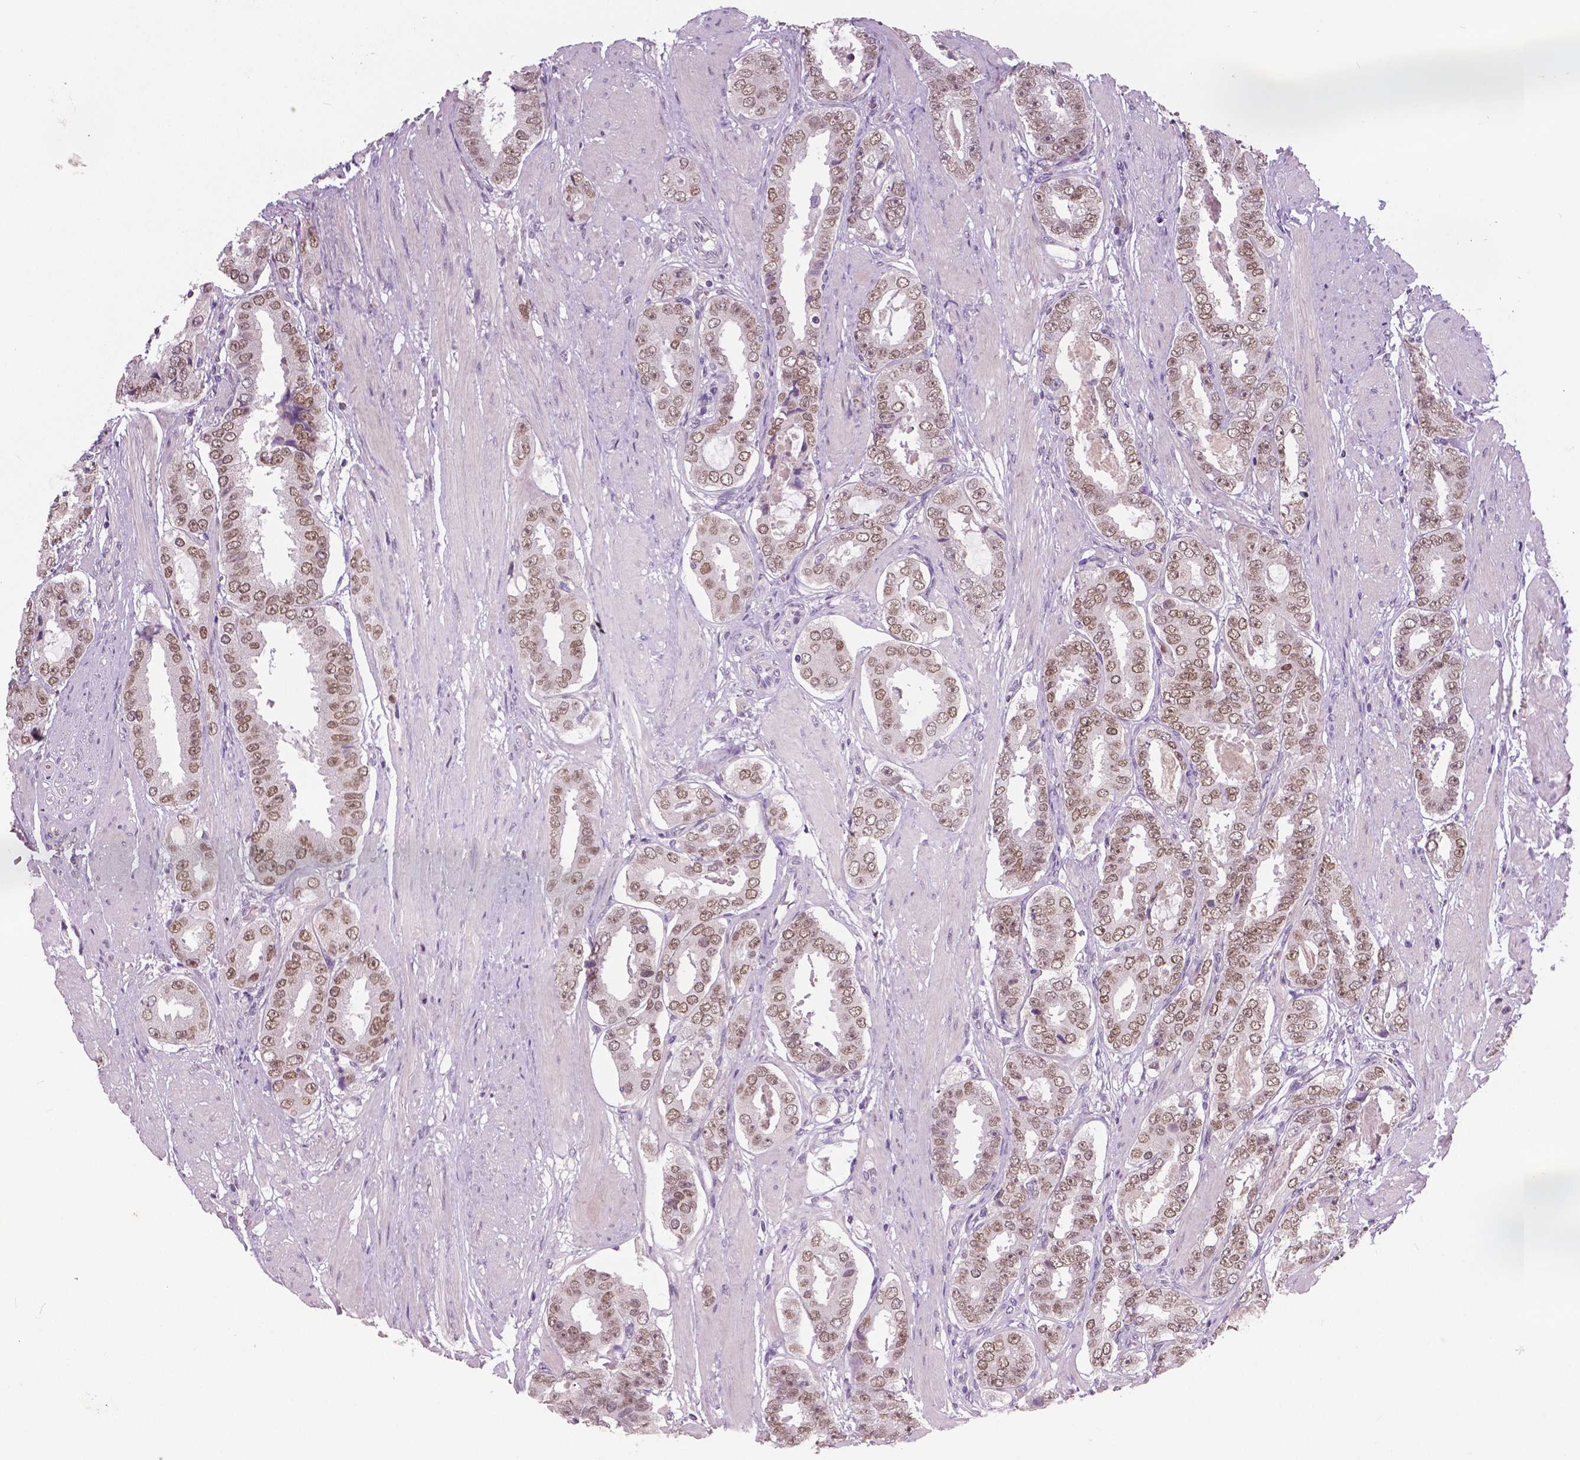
{"staining": {"intensity": "moderate", "quantity": ">75%", "location": "nuclear"}, "tissue": "prostate cancer", "cell_type": "Tumor cells", "image_type": "cancer", "snomed": [{"axis": "morphology", "description": "Adenocarcinoma, High grade"}, {"axis": "topography", "description": "Prostate"}], "caption": "An image showing moderate nuclear expression in about >75% of tumor cells in prostate cancer, as visualized by brown immunohistochemical staining.", "gene": "FOXA1", "patient": {"sex": "male", "age": 63}}